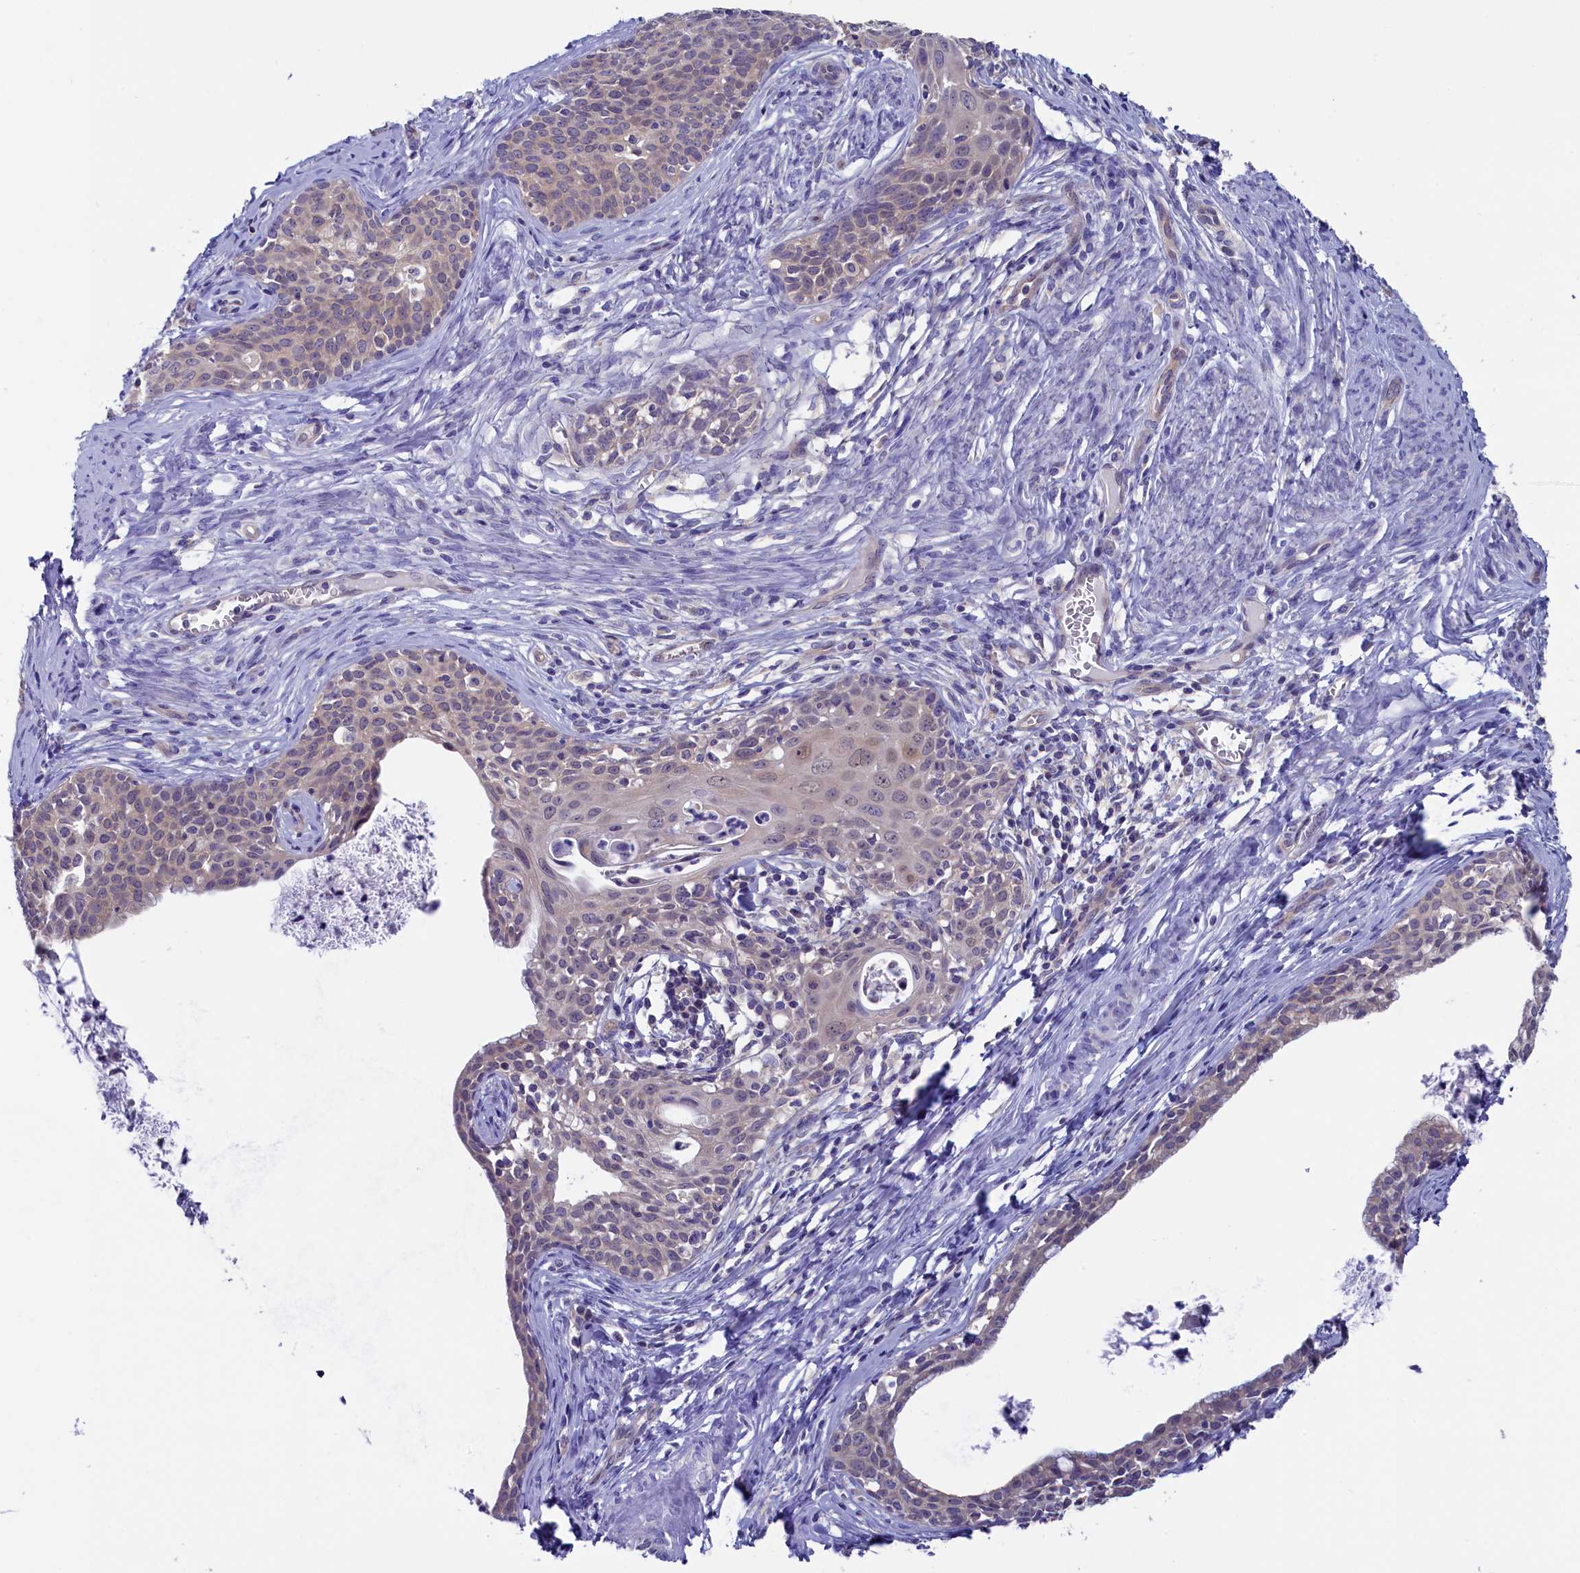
{"staining": {"intensity": "weak", "quantity": "<25%", "location": "cytoplasmic/membranous"}, "tissue": "cervical cancer", "cell_type": "Tumor cells", "image_type": "cancer", "snomed": [{"axis": "morphology", "description": "Squamous cell carcinoma, NOS"}, {"axis": "topography", "description": "Cervix"}], "caption": "An immunohistochemistry image of cervical cancer (squamous cell carcinoma) is shown. There is no staining in tumor cells of cervical cancer (squamous cell carcinoma). The staining is performed using DAB (3,3'-diaminobenzidine) brown chromogen with nuclei counter-stained in using hematoxylin.", "gene": "CIAPIN1", "patient": {"sex": "female", "age": 52}}